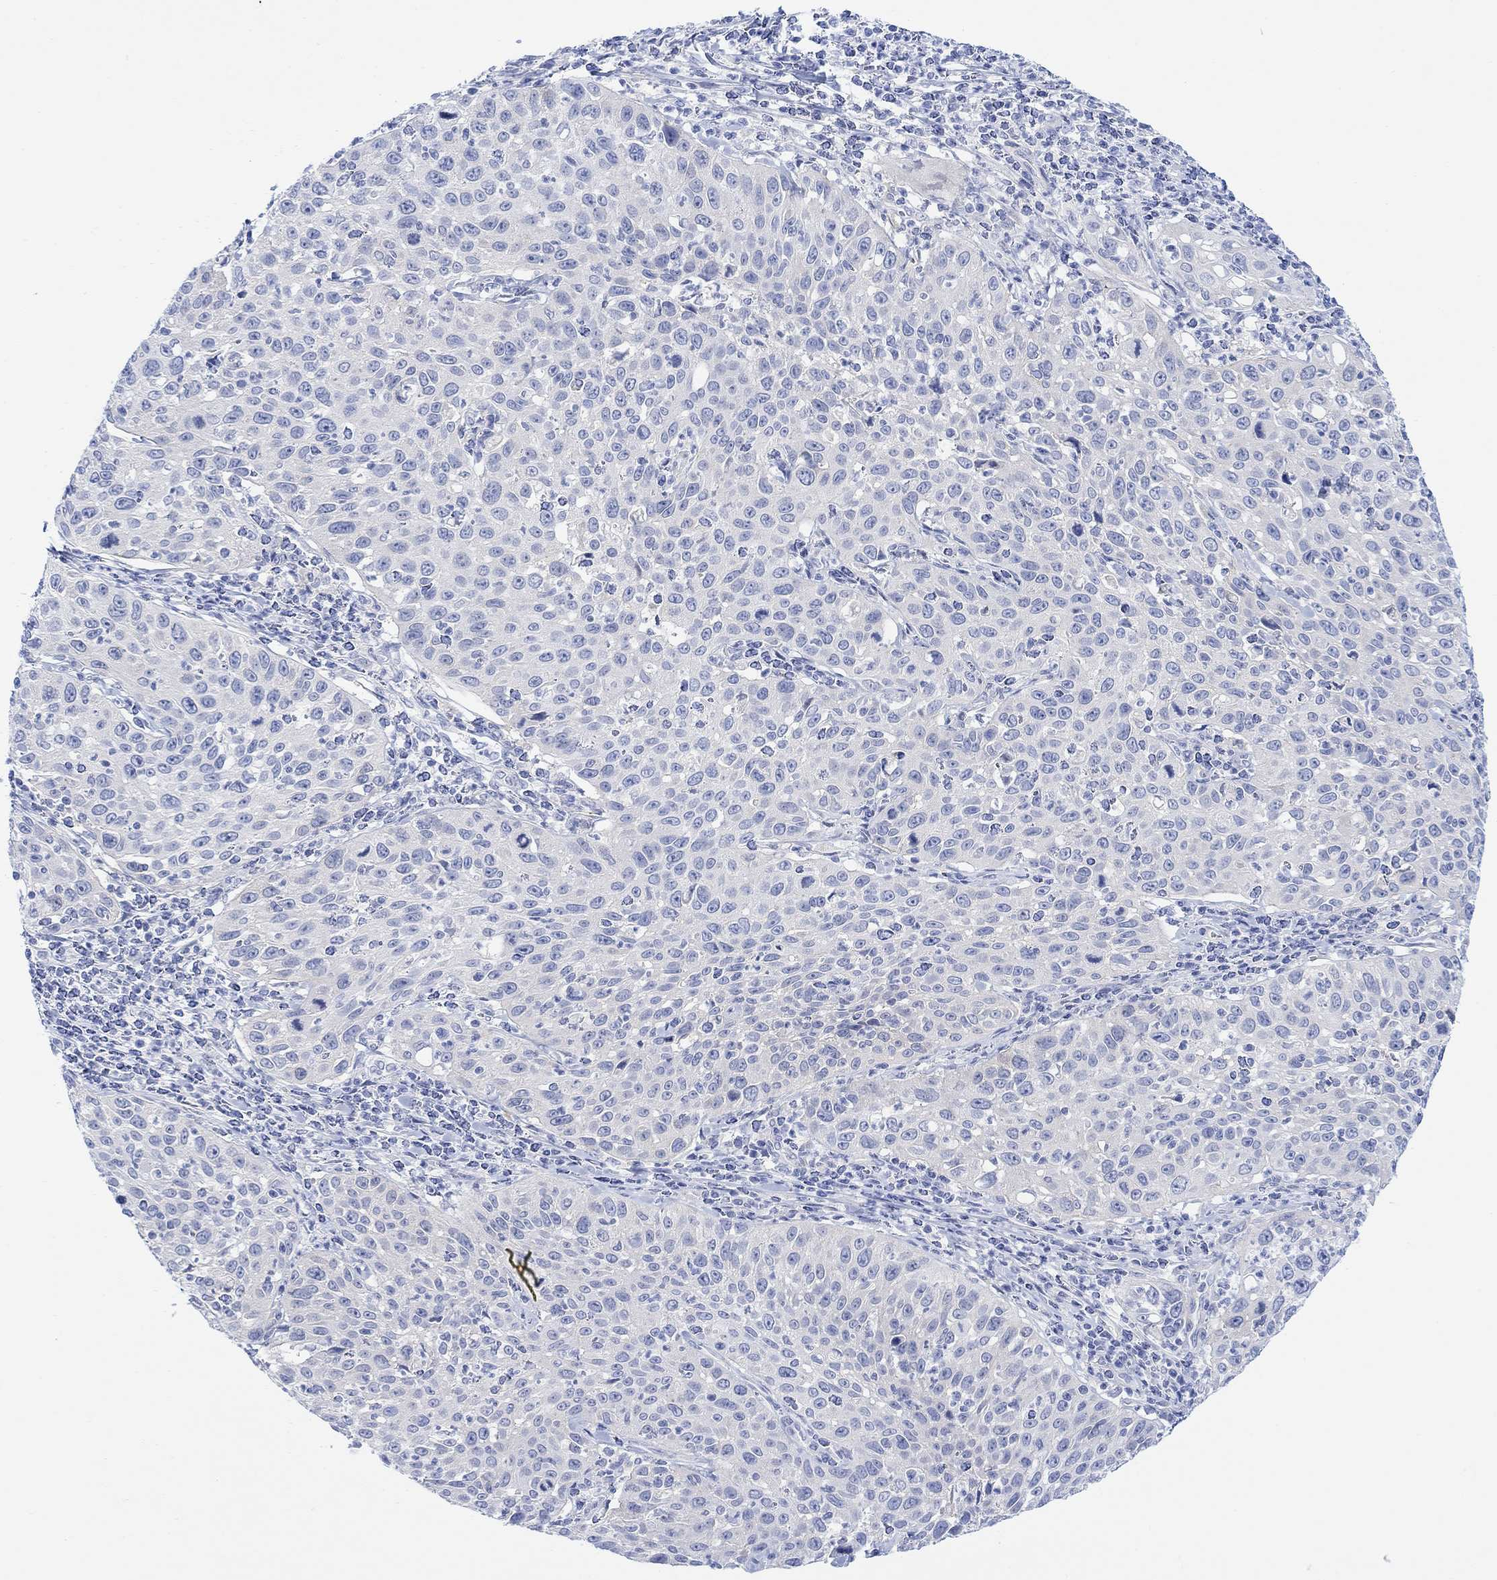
{"staining": {"intensity": "negative", "quantity": "none", "location": "none"}, "tissue": "cervical cancer", "cell_type": "Tumor cells", "image_type": "cancer", "snomed": [{"axis": "morphology", "description": "Squamous cell carcinoma, NOS"}, {"axis": "topography", "description": "Cervix"}], "caption": "Tumor cells are negative for brown protein staining in cervical cancer.", "gene": "TLDC2", "patient": {"sex": "female", "age": 26}}